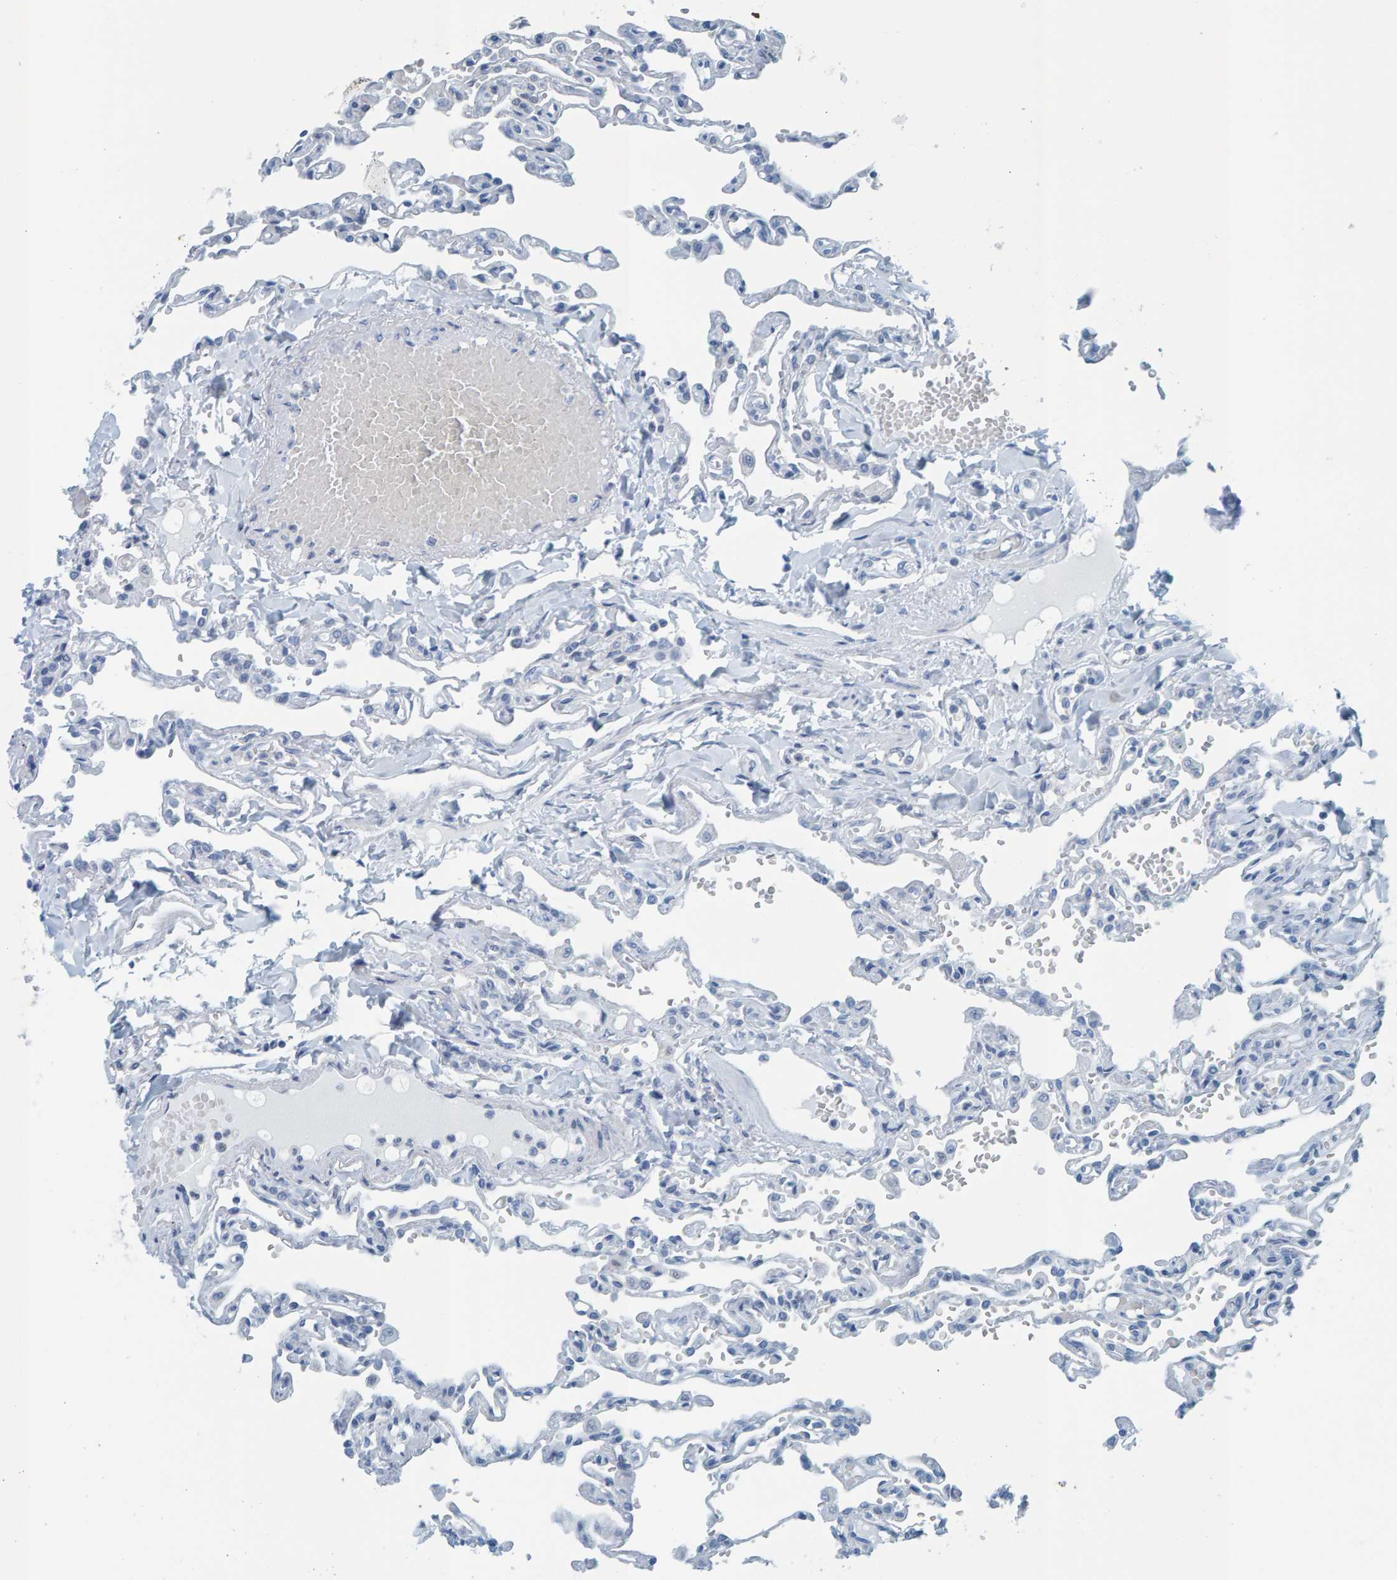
{"staining": {"intensity": "negative", "quantity": "none", "location": "none"}, "tissue": "lung", "cell_type": "Alveolar cells", "image_type": "normal", "snomed": [{"axis": "morphology", "description": "Normal tissue, NOS"}, {"axis": "topography", "description": "Lung"}], "caption": "Alveolar cells show no significant protein staining in unremarkable lung. (DAB (3,3'-diaminobenzidine) immunohistochemistry (IHC), high magnification).", "gene": "CNP", "patient": {"sex": "male", "age": 21}}